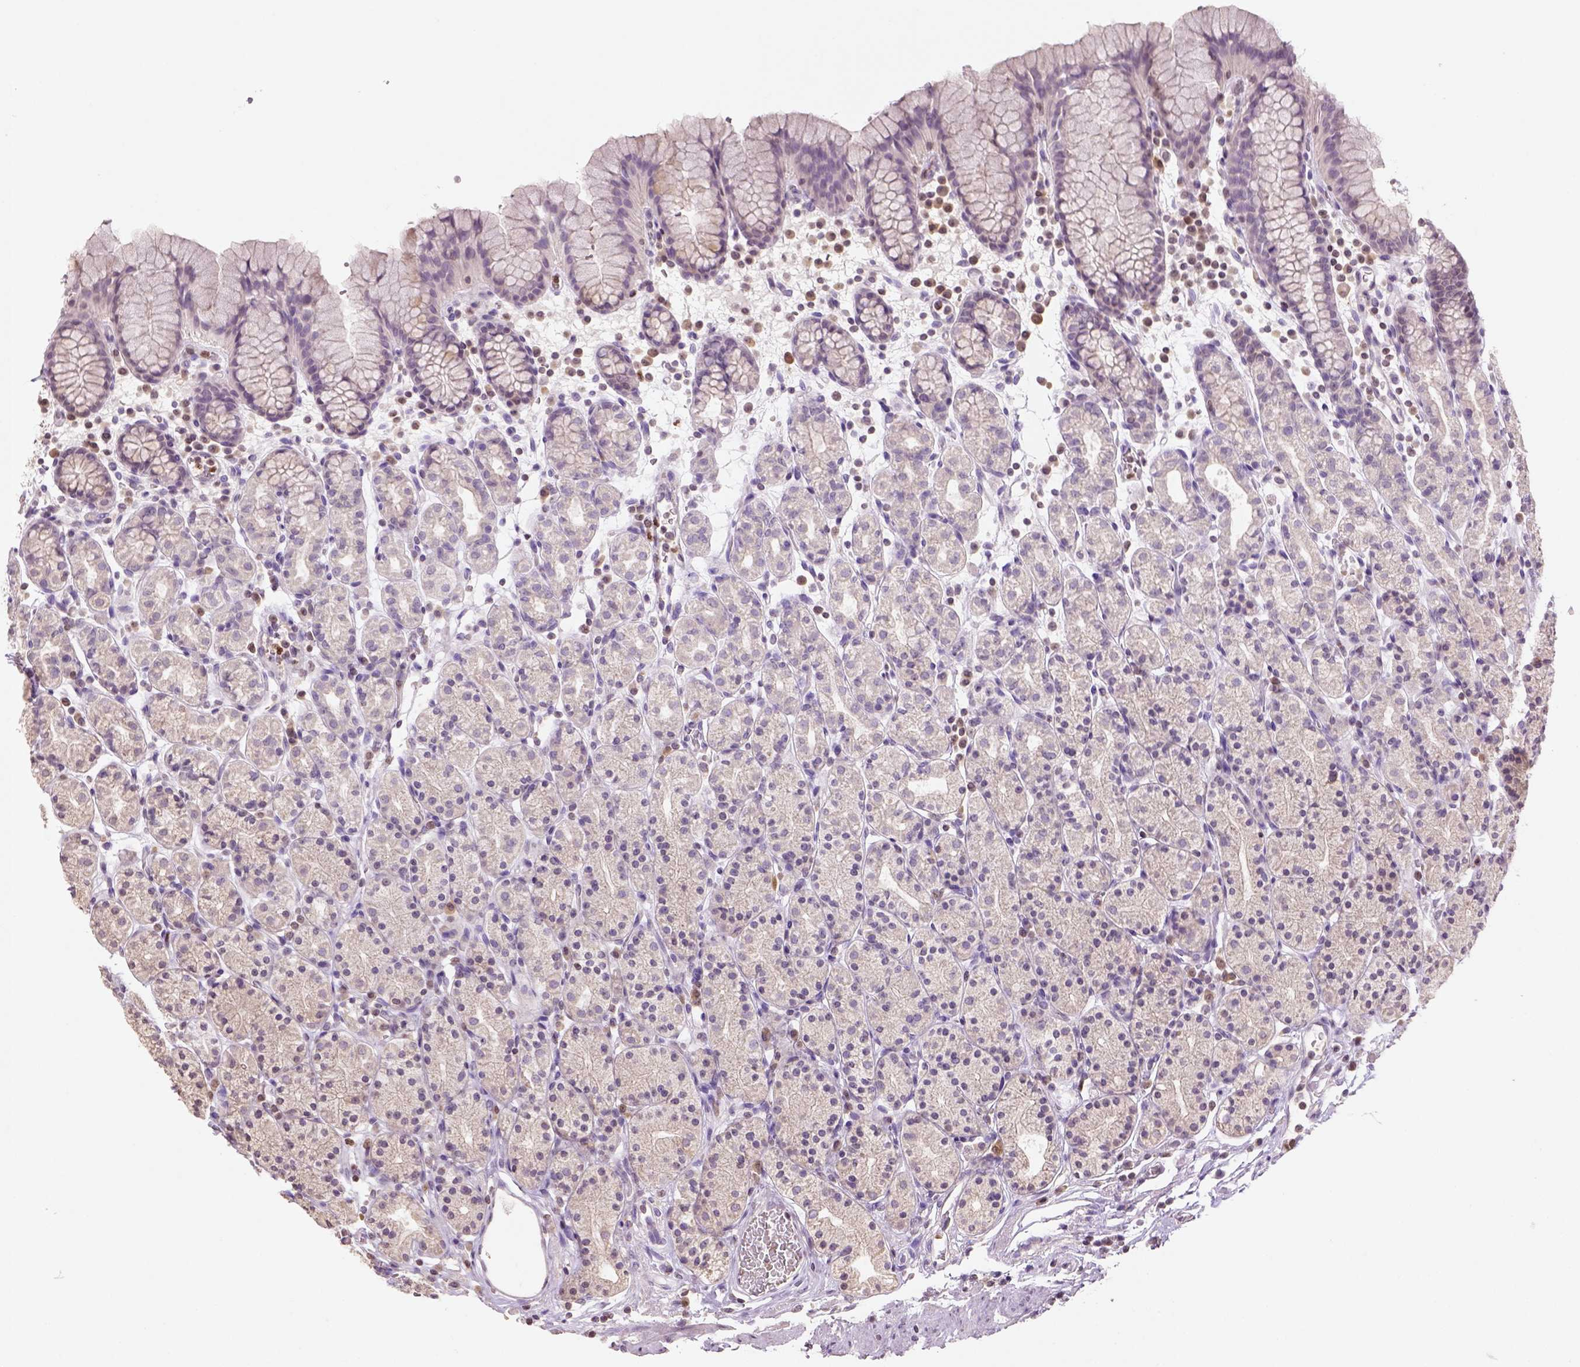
{"staining": {"intensity": "negative", "quantity": "none", "location": "none"}, "tissue": "stomach", "cell_type": "Glandular cells", "image_type": "normal", "snomed": [{"axis": "morphology", "description": "Normal tissue, NOS"}, {"axis": "topography", "description": "Stomach, upper"}, {"axis": "topography", "description": "Stomach"}], "caption": "This is a histopathology image of immunohistochemistry (IHC) staining of benign stomach, which shows no positivity in glandular cells. (Stains: DAB immunohistochemistry (IHC) with hematoxylin counter stain, Microscopy: brightfield microscopy at high magnification).", "gene": "NUDT3", "patient": {"sex": "male", "age": 62}}